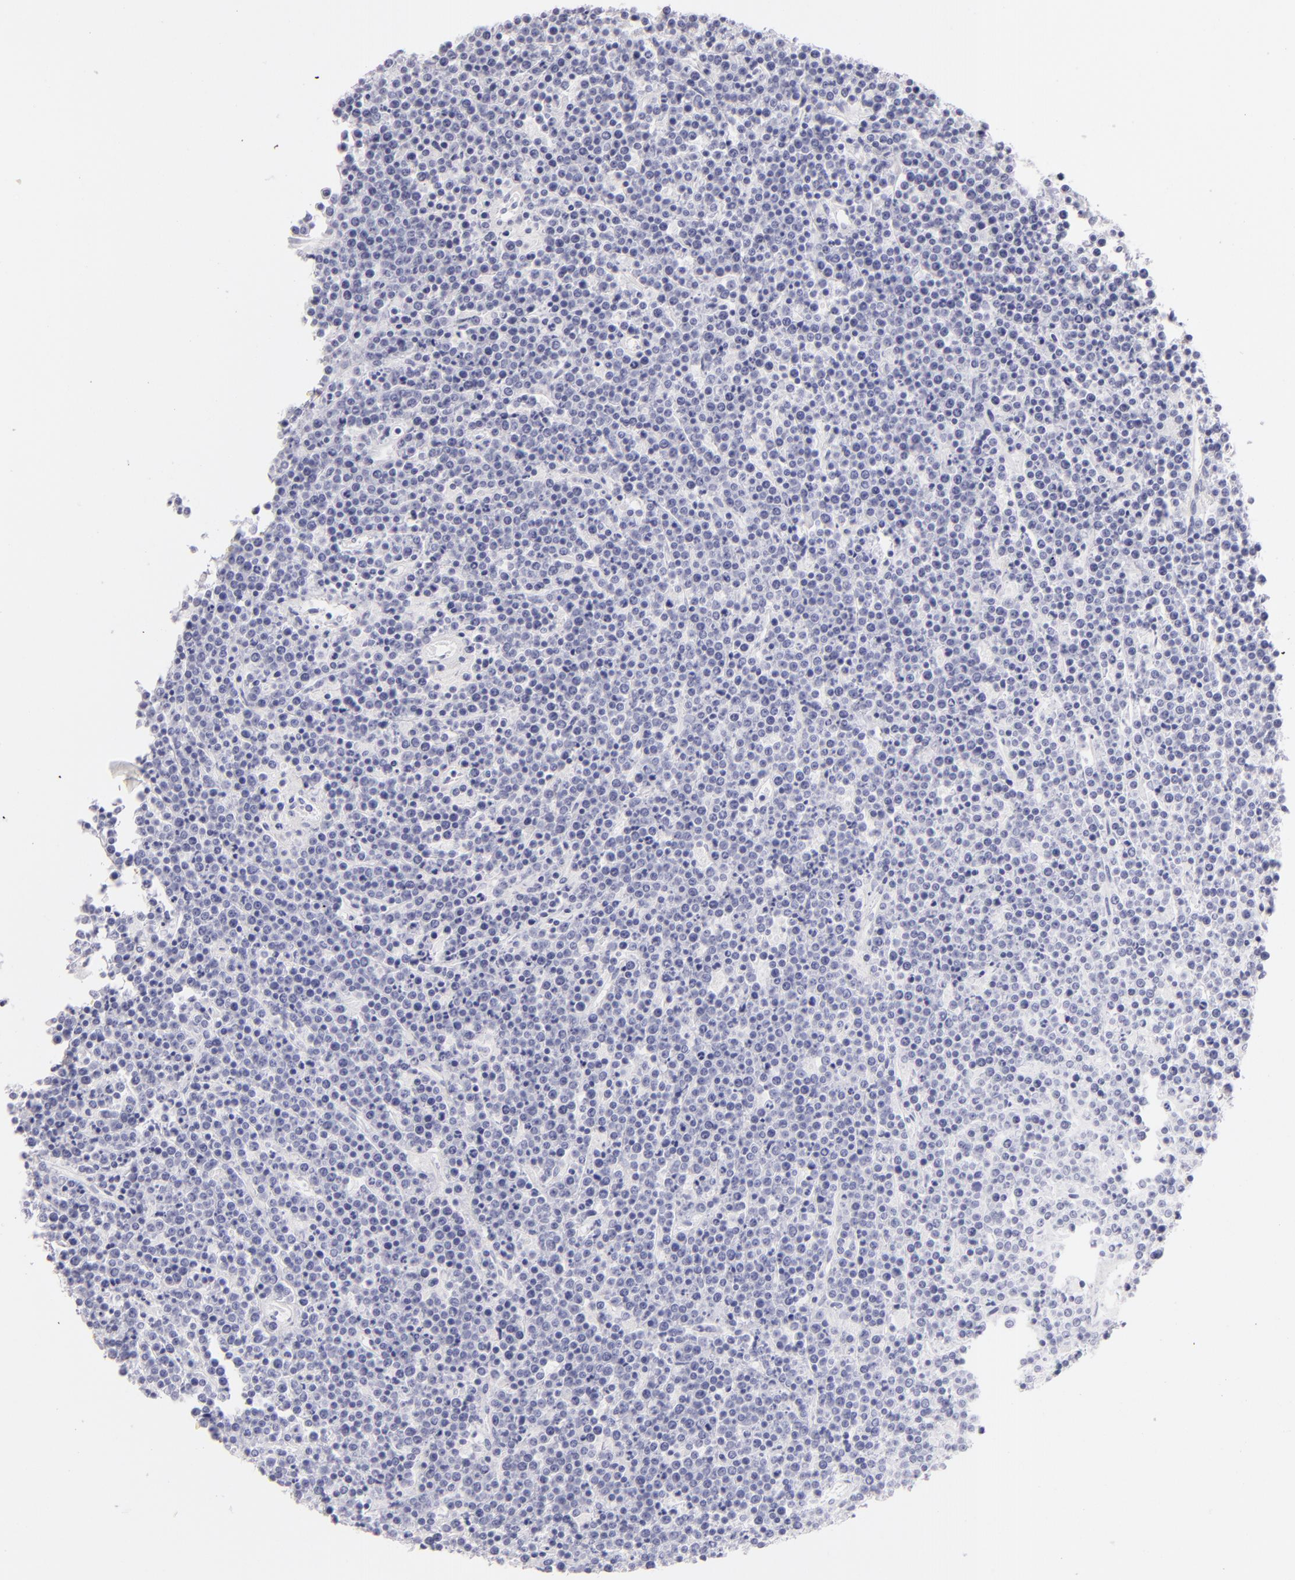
{"staining": {"intensity": "negative", "quantity": "none", "location": "none"}, "tissue": "lymphoma", "cell_type": "Tumor cells", "image_type": "cancer", "snomed": [{"axis": "morphology", "description": "Malignant lymphoma, non-Hodgkin's type, High grade"}, {"axis": "topography", "description": "Ovary"}], "caption": "IHC of lymphoma demonstrates no positivity in tumor cells.", "gene": "TPSD1", "patient": {"sex": "female", "age": 56}}